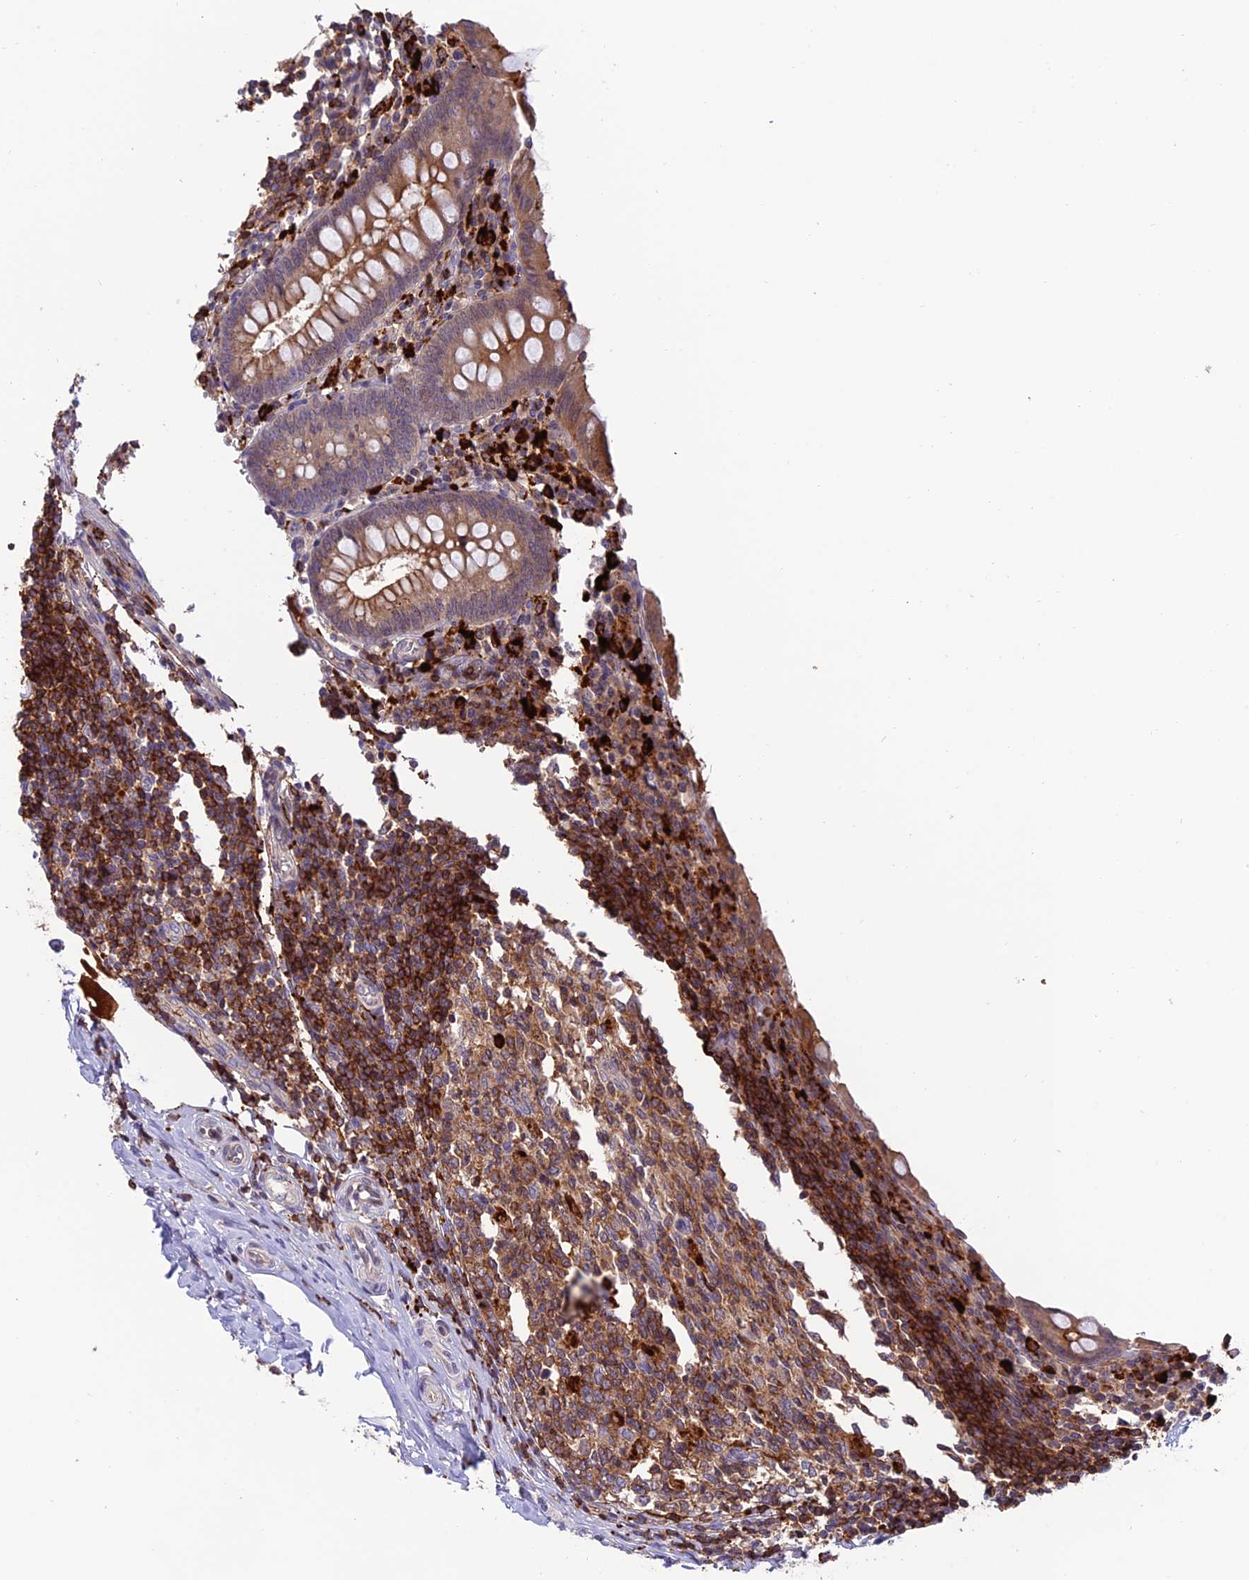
{"staining": {"intensity": "moderate", "quantity": ">75%", "location": "cytoplasmic/membranous"}, "tissue": "appendix", "cell_type": "Glandular cells", "image_type": "normal", "snomed": [{"axis": "morphology", "description": "Normal tissue, NOS"}, {"axis": "topography", "description": "Appendix"}], "caption": "Immunohistochemical staining of unremarkable appendix shows moderate cytoplasmic/membranous protein staining in approximately >75% of glandular cells.", "gene": "ARHGEF18", "patient": {"sex": "female", "age": 17}}